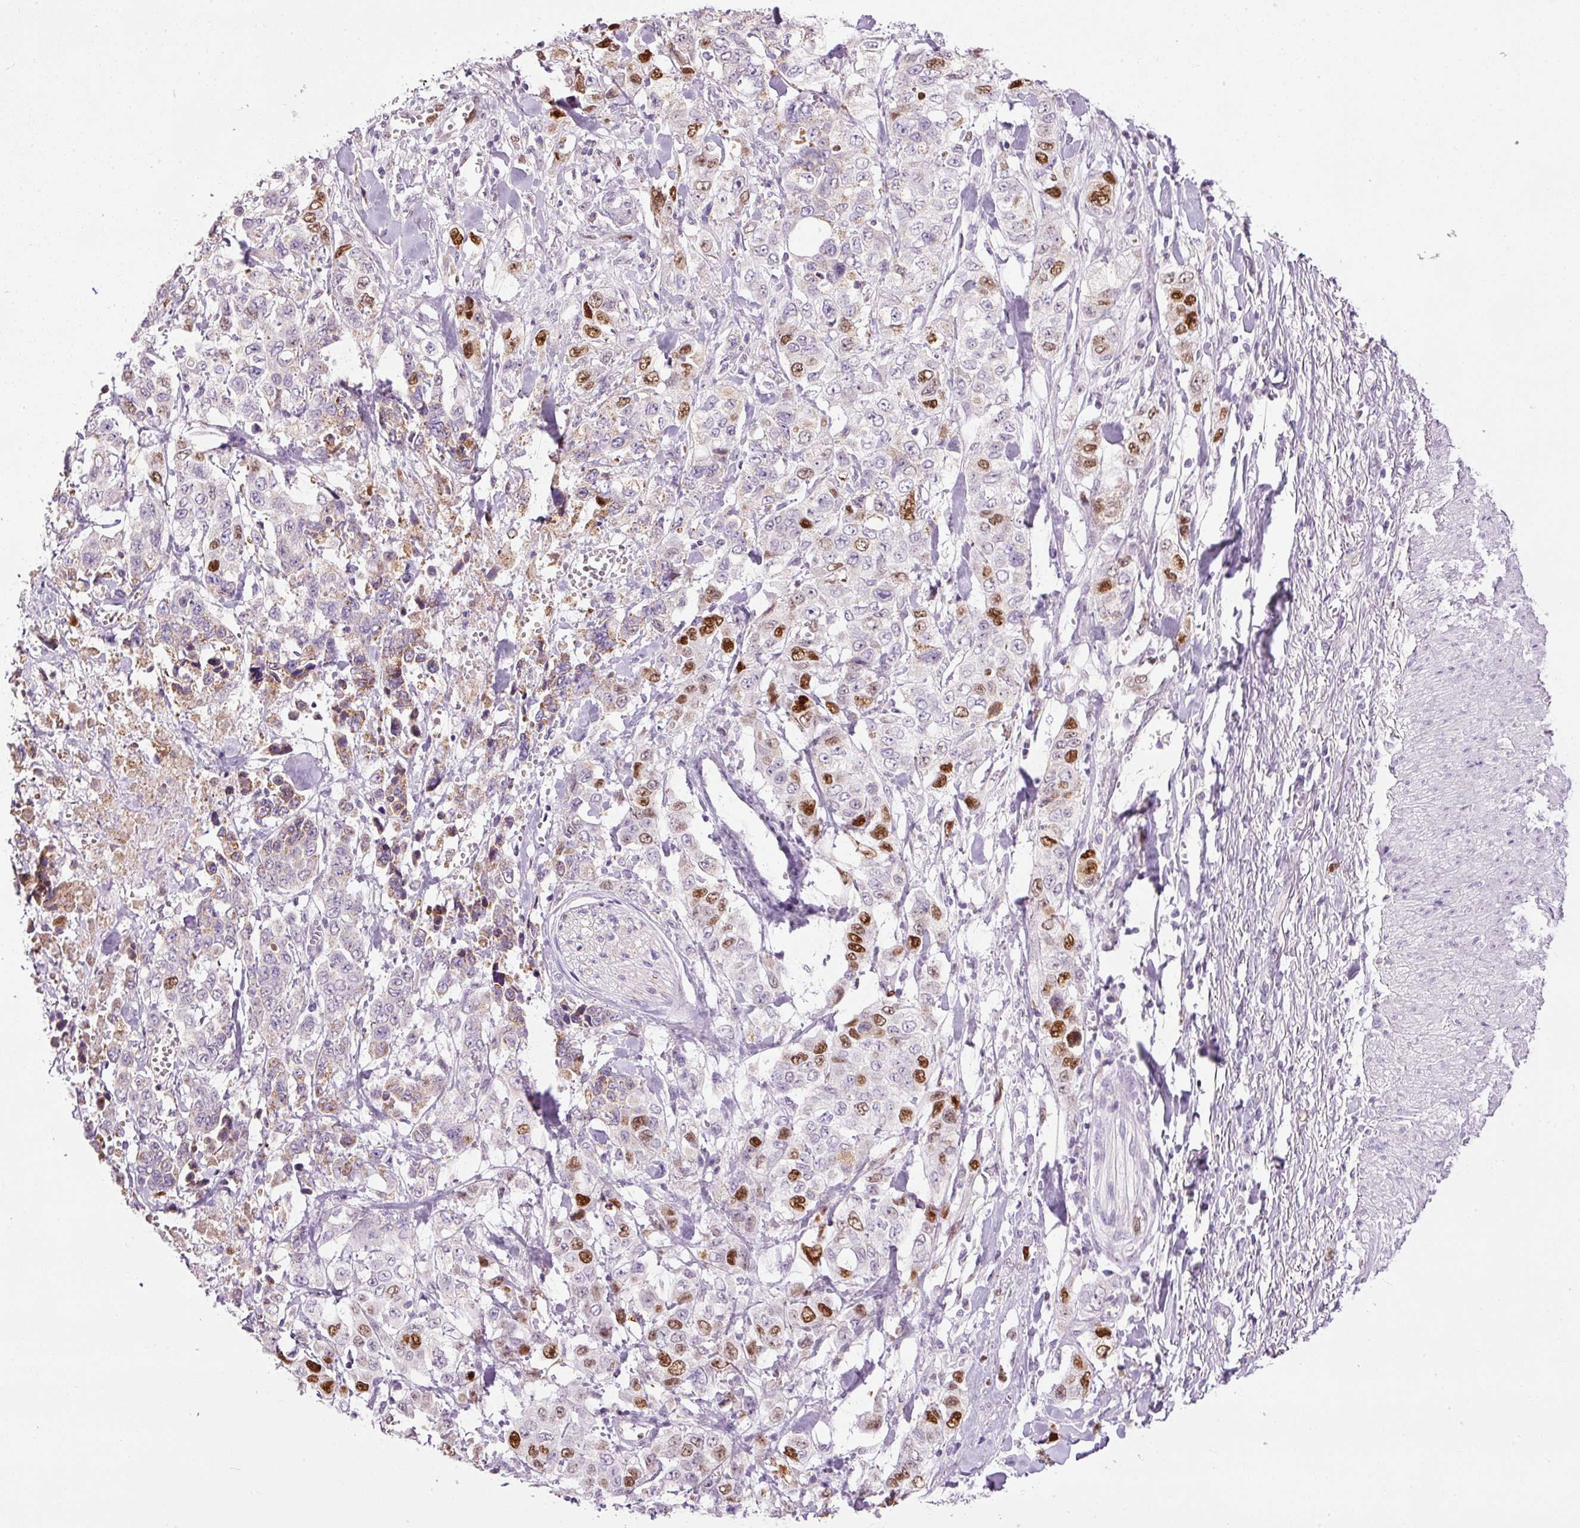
{"staining": {"intensity": "moderate", "quantity": "25%-75%", "location": "nuclear"}, "tissue": "stomach cancer", "cell_type": "Tumor cells", "image_type": "cancer", "snomed": [{"axis": "morphology", "description": "Adenocarcinoma, NOS"}, {"axis": "topography", "description": "Stomach, upper"}], "caption": "The immunohistochemical stain shows moderate nuclear staining in tumor cells of stomach cancer tissue.", "gene": "KPNA2", "patient": {"sex": "male", "age": 62}}